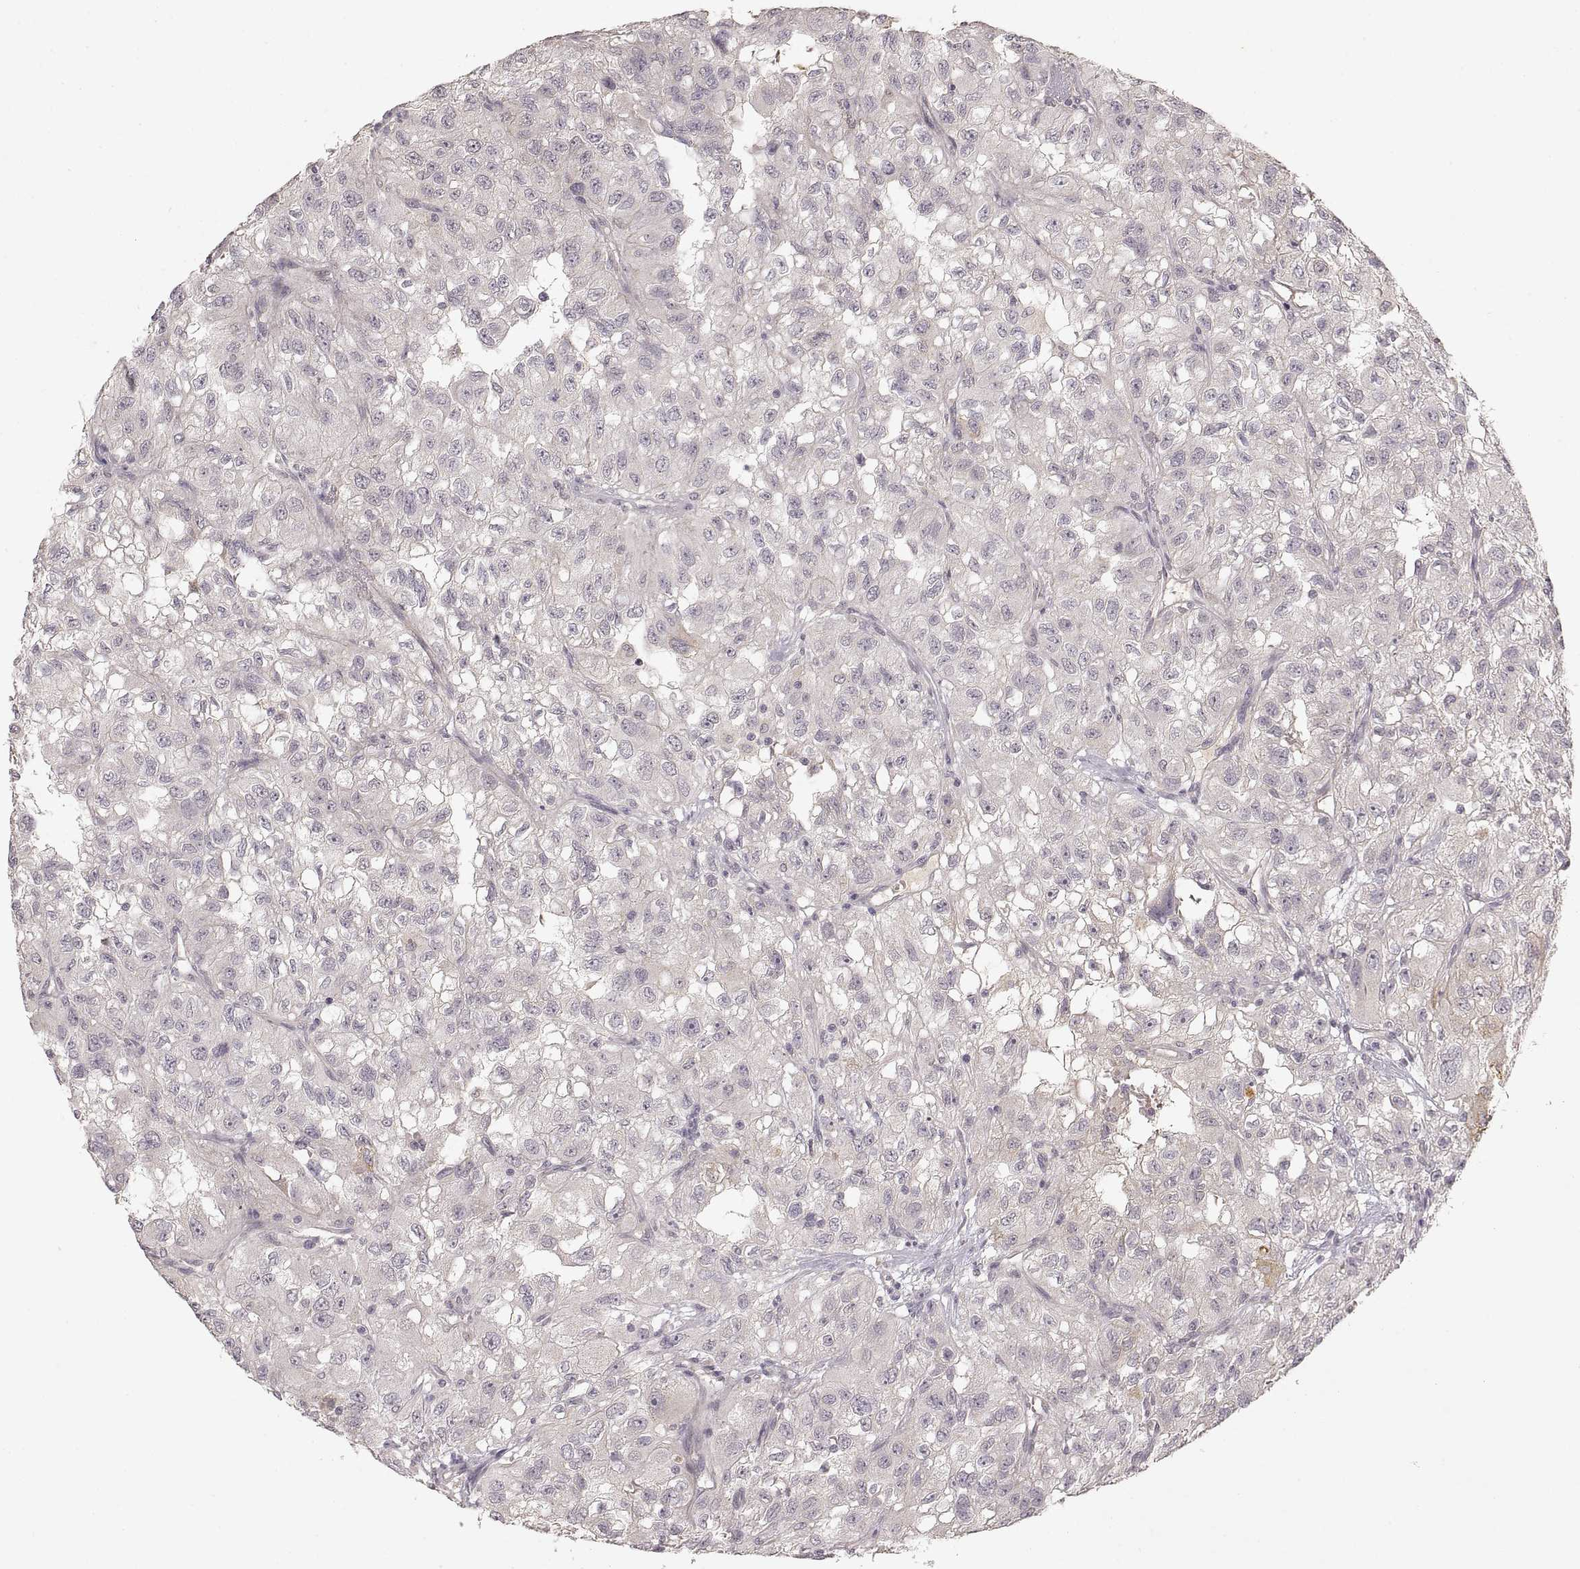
{"staining": {"intensity": "negative", "quantity": "none", "location": "none"}, "tissue": "renal cancer", "cell_type": "Tumor cells", "image_type": "cancer", "snomed": [{"axis": "morphology", "description": "Adenocarcinoma, NOS"}, {"axis": "topography", "description": "Kidney"}], "caption": "Tumor cells are negative for protein expression in human renal cancer.", "gene": "LAMC2", "patient": {"sex": "male", "age": 64}}